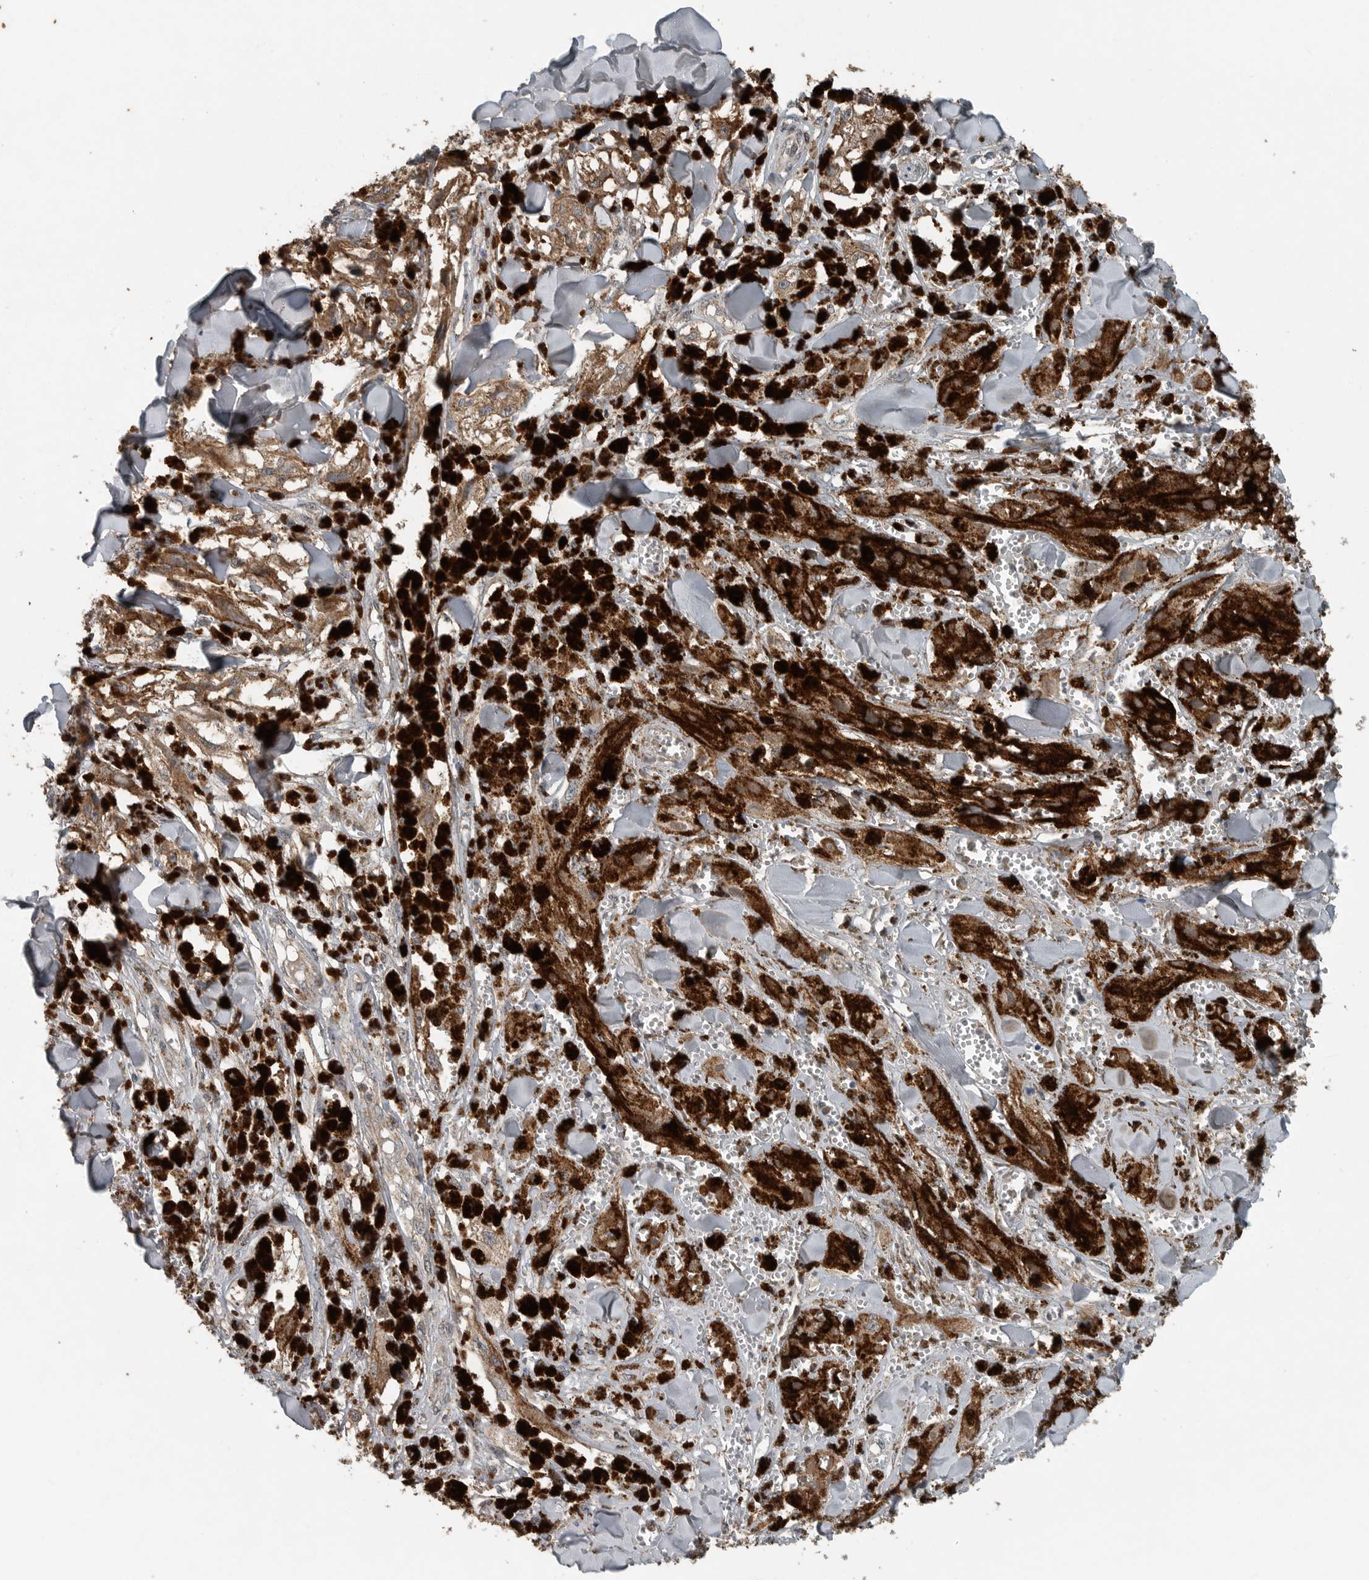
{"staining": {"intensity": "moderate", "quantity": ">75%", "location": "cytoplasmic/membranous"}, "tissue": "melanoma", "cell_type": "Tumor cells", "image_type": "cancer", "snomed": [{"axis": "morphology", "description": "Malignant melanoma, NOS"}, {"axis": "topography", "description": "Skin"}], "caption": "High-power microscopy captured an immunohistochemistry photomicrograph of melanoma, revealing moderate cytoplasmic/membranous staining in about >75% of tumor cells. (brown staining indicates protein expression, while blue staining denotes nuclei).", "gene": "IL6ST", "patient": {"sex": "male", "age": 88}}